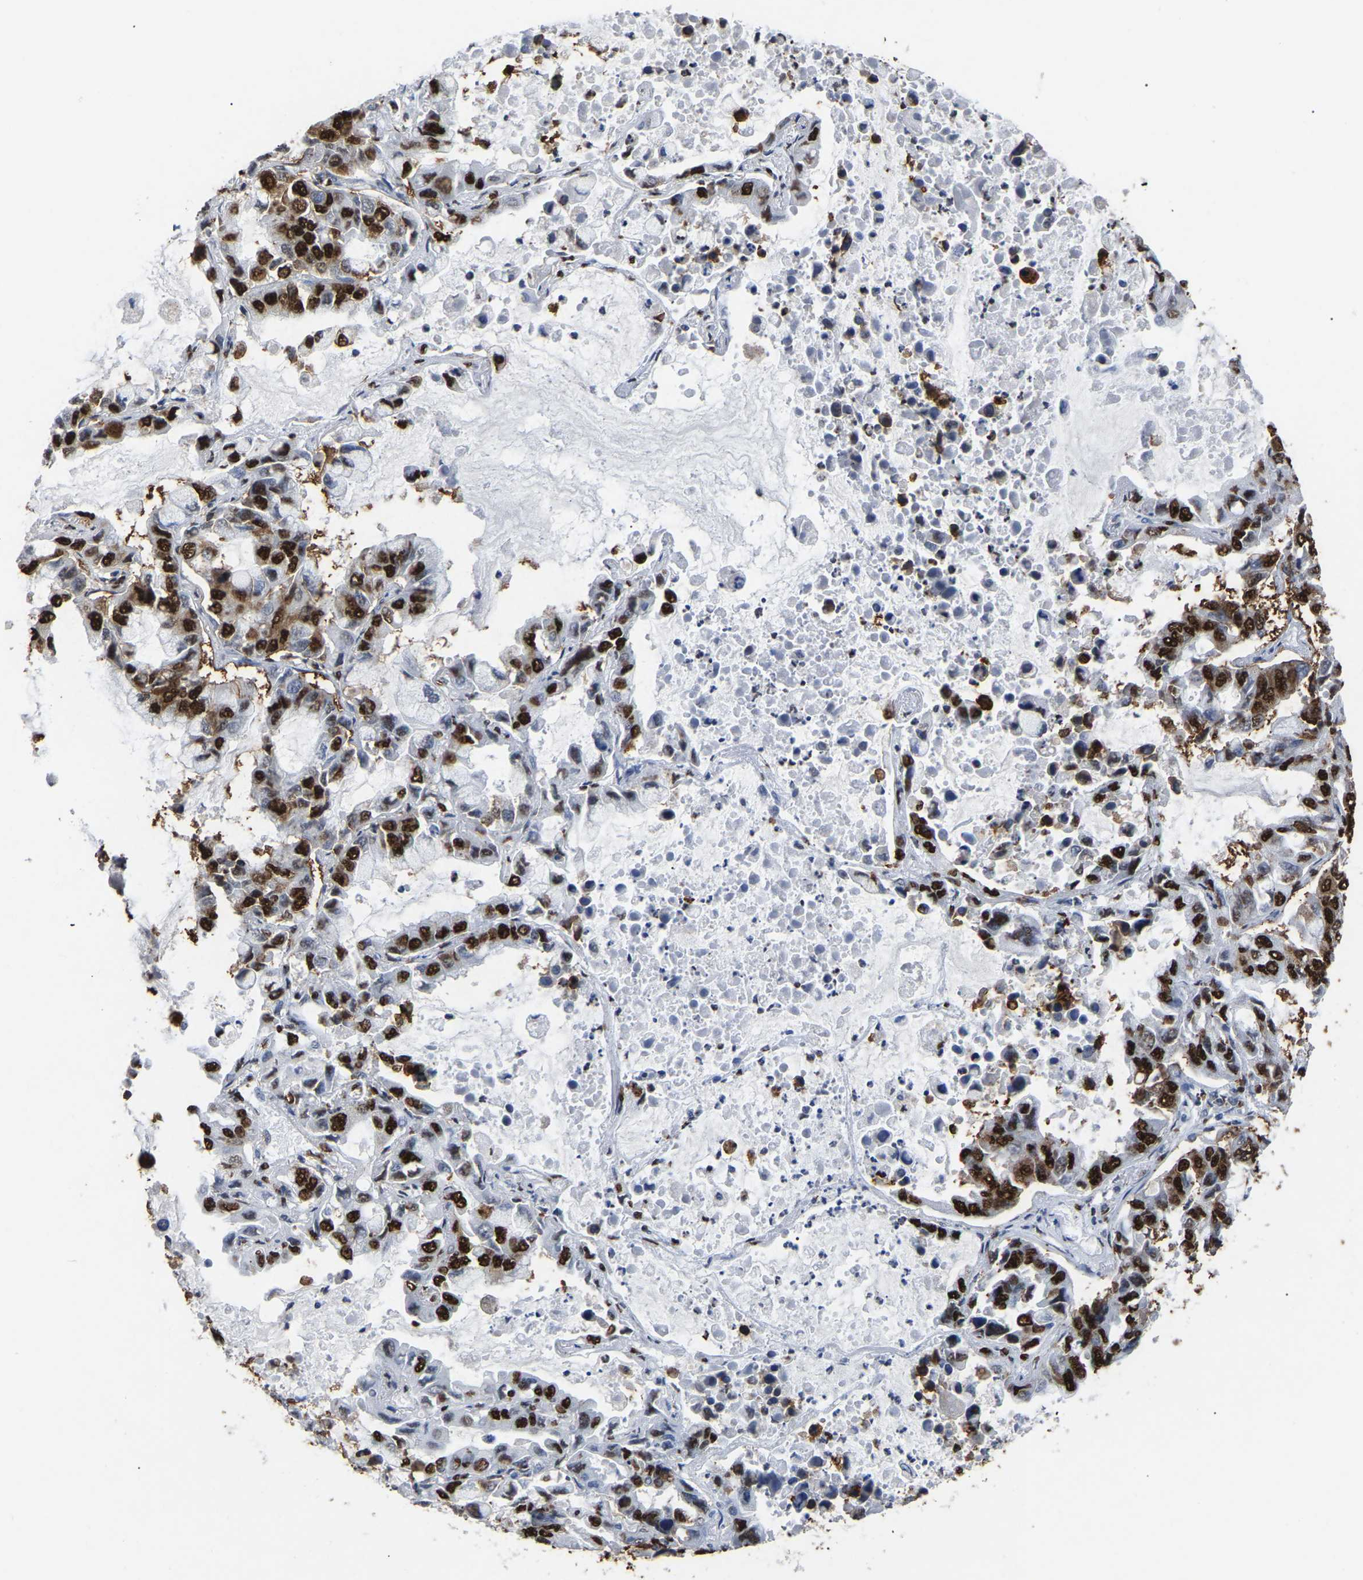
{"staining": {"intensity": "strong", "quantity": ">75%", "location": "nuclear"}, "tissue": "lung cancer", "cell_type": "Tumor cells", "image_type": "cancer", "snomed": [{"axis": "morphology", "description": "Adenocarcinoma, NOS"}, {"axis": "topography", "description": "Lung"}], "caption": "High-power microscopy captured an immunohistochemistry (IHC) image of lung cancer (adenocarcinoma), revealing strong nuclear staining in about >75% of tumor cells. (Stains: DAB (3,3'-diaminobenzidine) in brown, nuclei in blue, Microscopy: brightfield microscopy at high magnification).", "gene": "RBL2", "patient": {"sex": "male", "age": 64}}